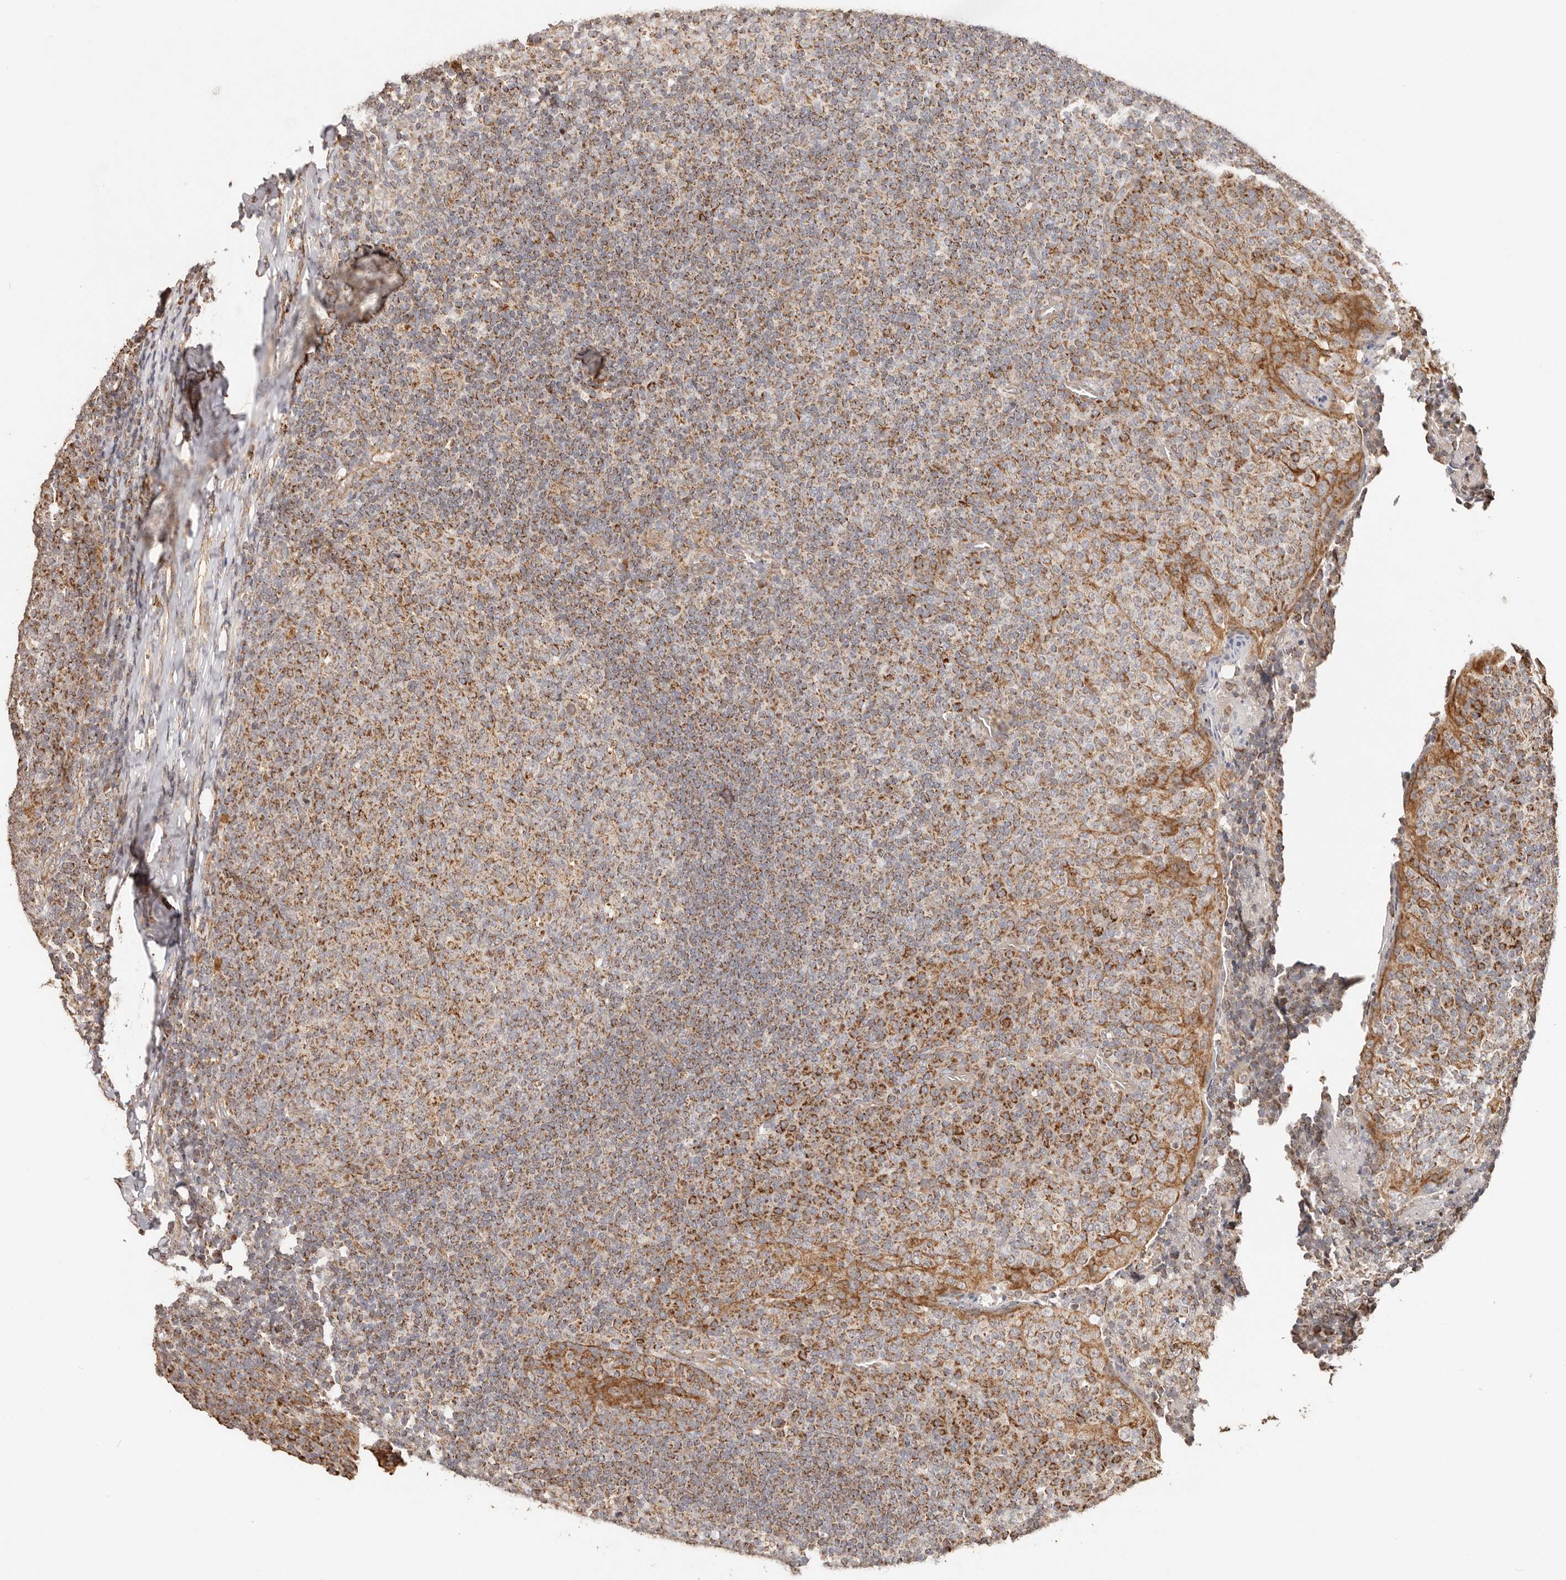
{"staining": {"intensity": "moderate", "quantity": ">75%", "location": "cytoplasmic/membranous"}, "tissue": "tonsil", "cell_type": "Germinal center cells", "image_type": "normal", "snomed": [{"axis": "morphology", "description": "Normal tissue, NOS"}, {"axis": "topography", "description": "Tonsil"}], "caption": "Immunohistochemical staining of unremarkable human tonsil reveals >75% levels of moderate cytoplasmic/membranous protein staining in approximately >75% of germinal center cells. (DAB (3,3'-diaminobenzidine) IHC, brown staining for protein, blue staining for nuclei).", "gene": "NDUFB11", "patient": {"sex": "female", "age": 19}}